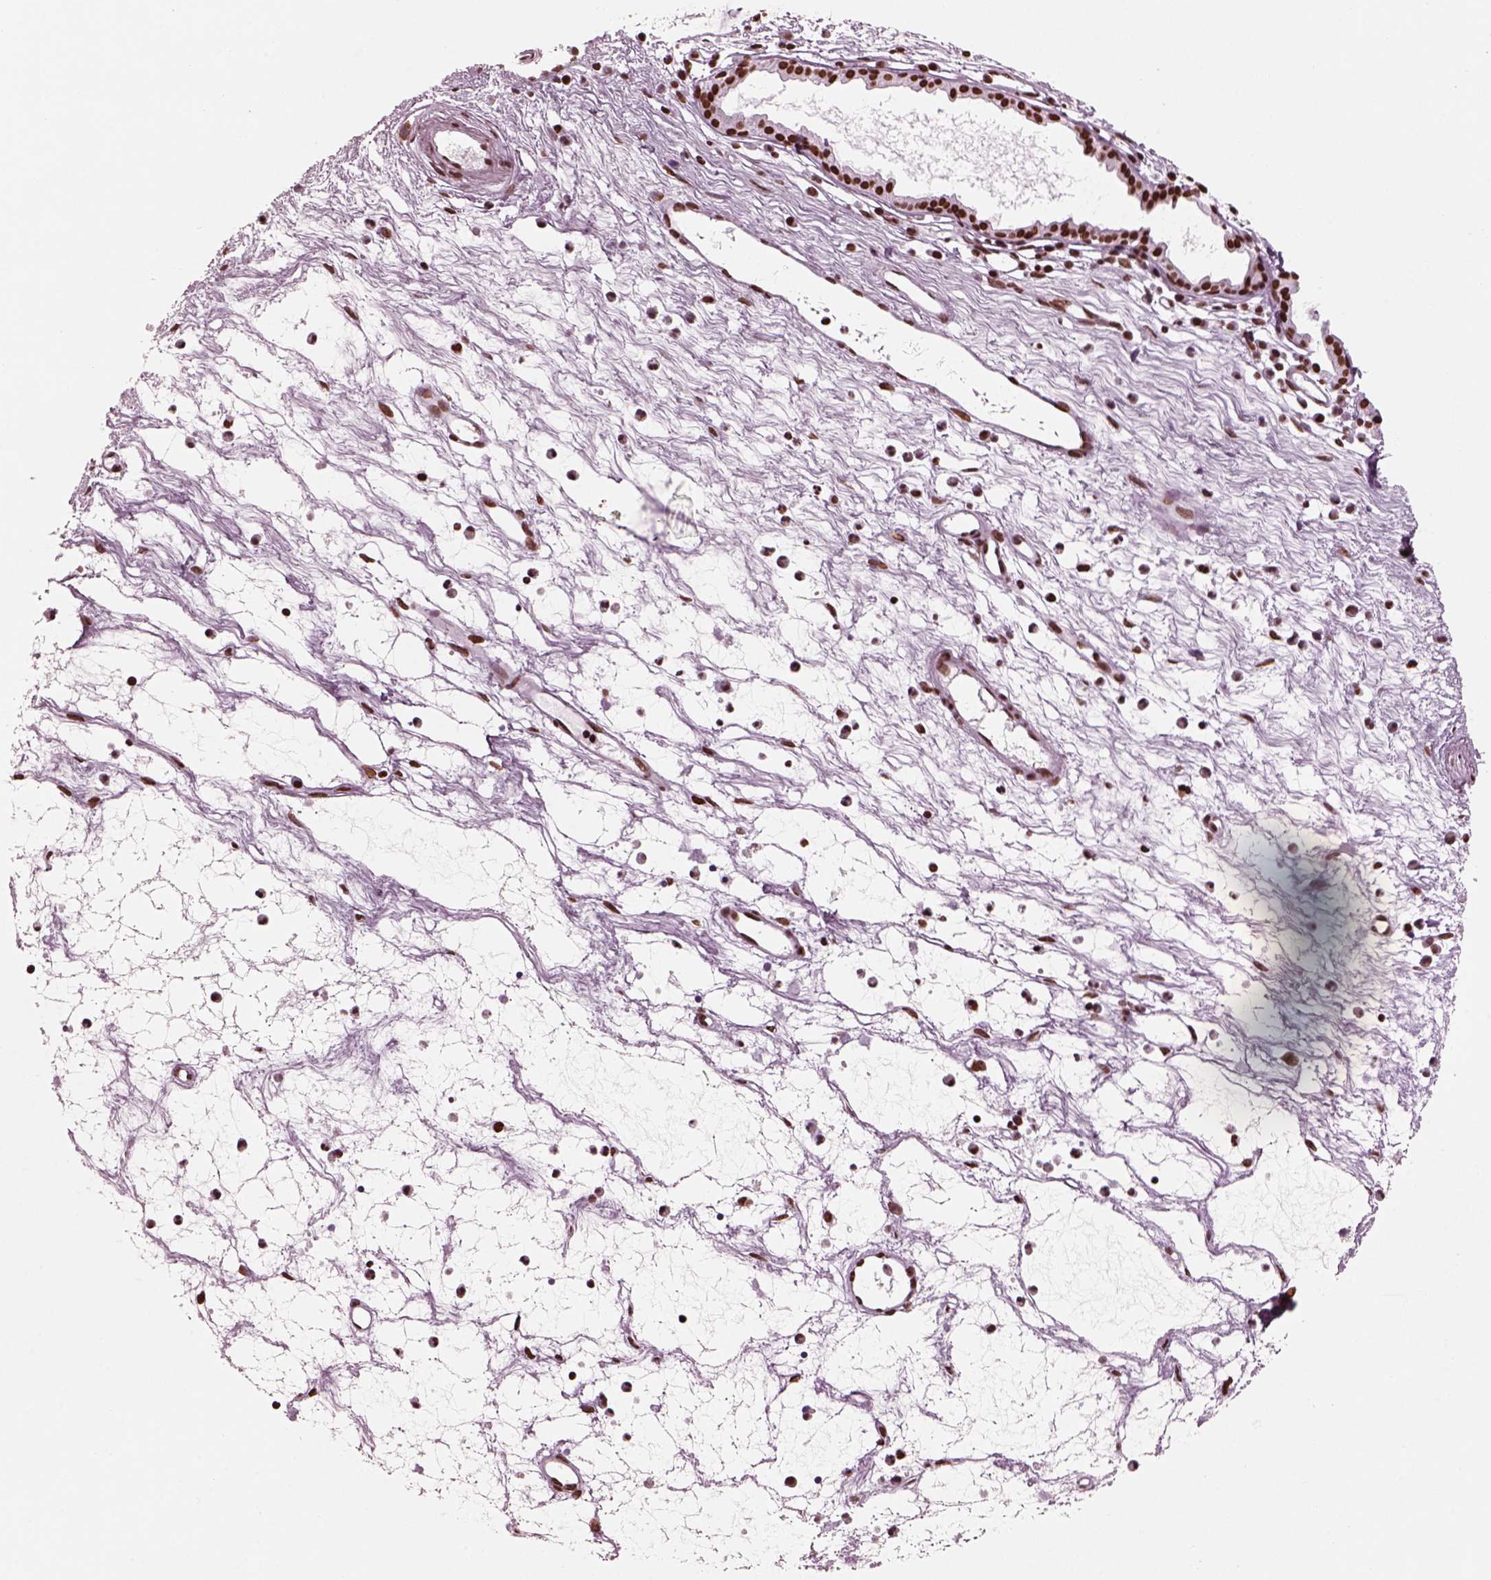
{"staining": {"intensity": "strong", "quantity": ">75%", "location": "nuclear"}, "tissue": "nasopharynx", "cell_type": "Respiratory epithelial cells", "image_type": "normal", "snomed": [{"axis": "morphology", "description": "Normal tissue, NOS"}, {"axis": "topography", "description": "Nasopharynx"}], "caption": "Nasopharynx stained with a brown dye exhibits strong nuclear positive expression in about >75% of respiratory epithelial cells.", "gene": "CBFA2T3", "patient": {"sex": "male", "age": 77}}